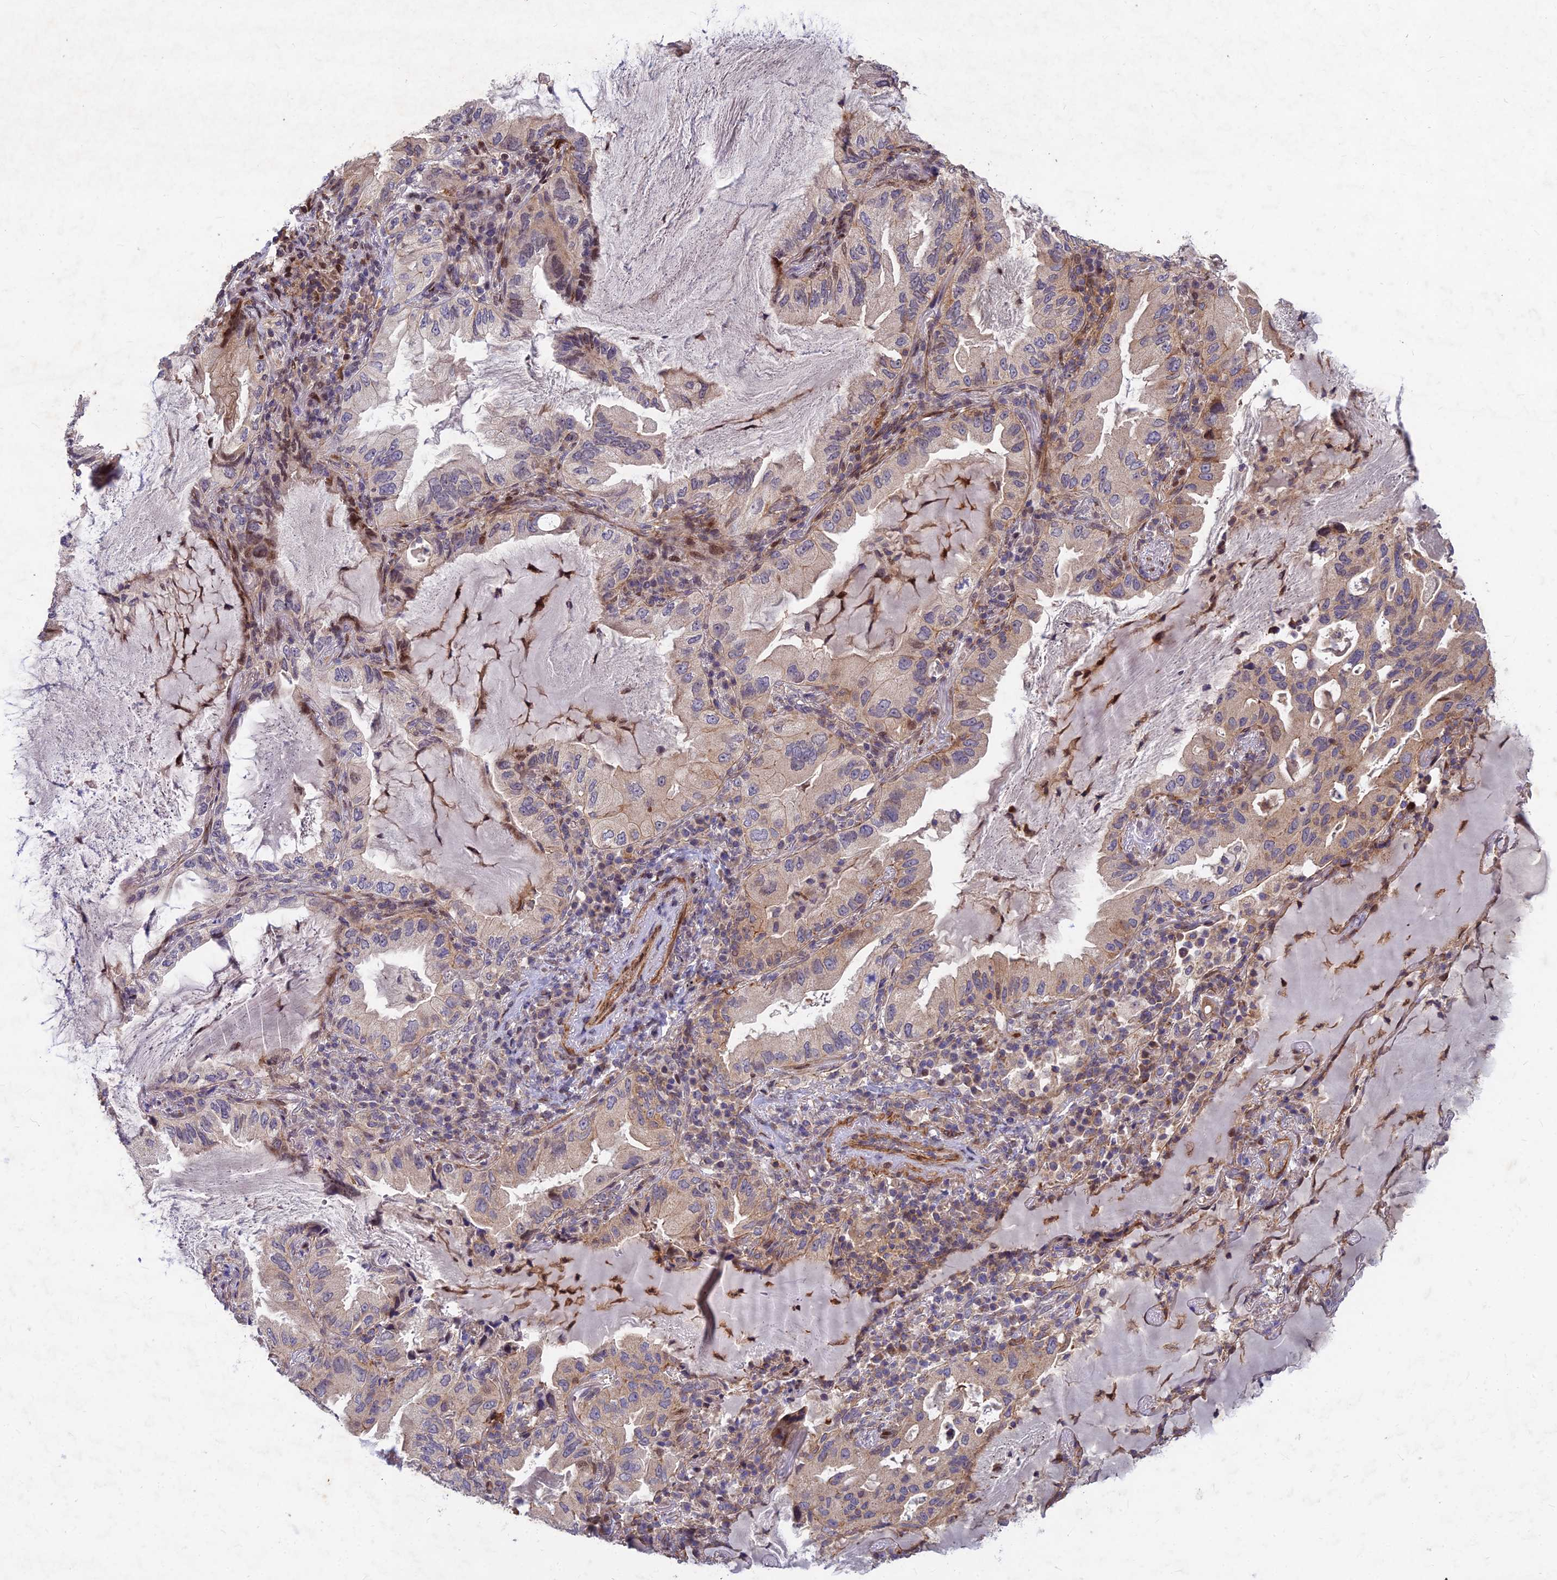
{"staining": {"intensity": "moderate", "quantity": "<25%", "location": "nuclear"}, "tissue": "lung cancer", "cell_type": "Tumor cells", "image_type": "cancer", "snomed": [{"axis": "morphology", "description": "Adenocarcinoma, NOS"}, {"axis": "topography", "description": "Lung"}], "caption": "Lung cancer stained for a protein reveals moderate nuclear positivity in tumor cells.", "gene": "RELCH", "patient": {"sex": "female", "age": 69}}